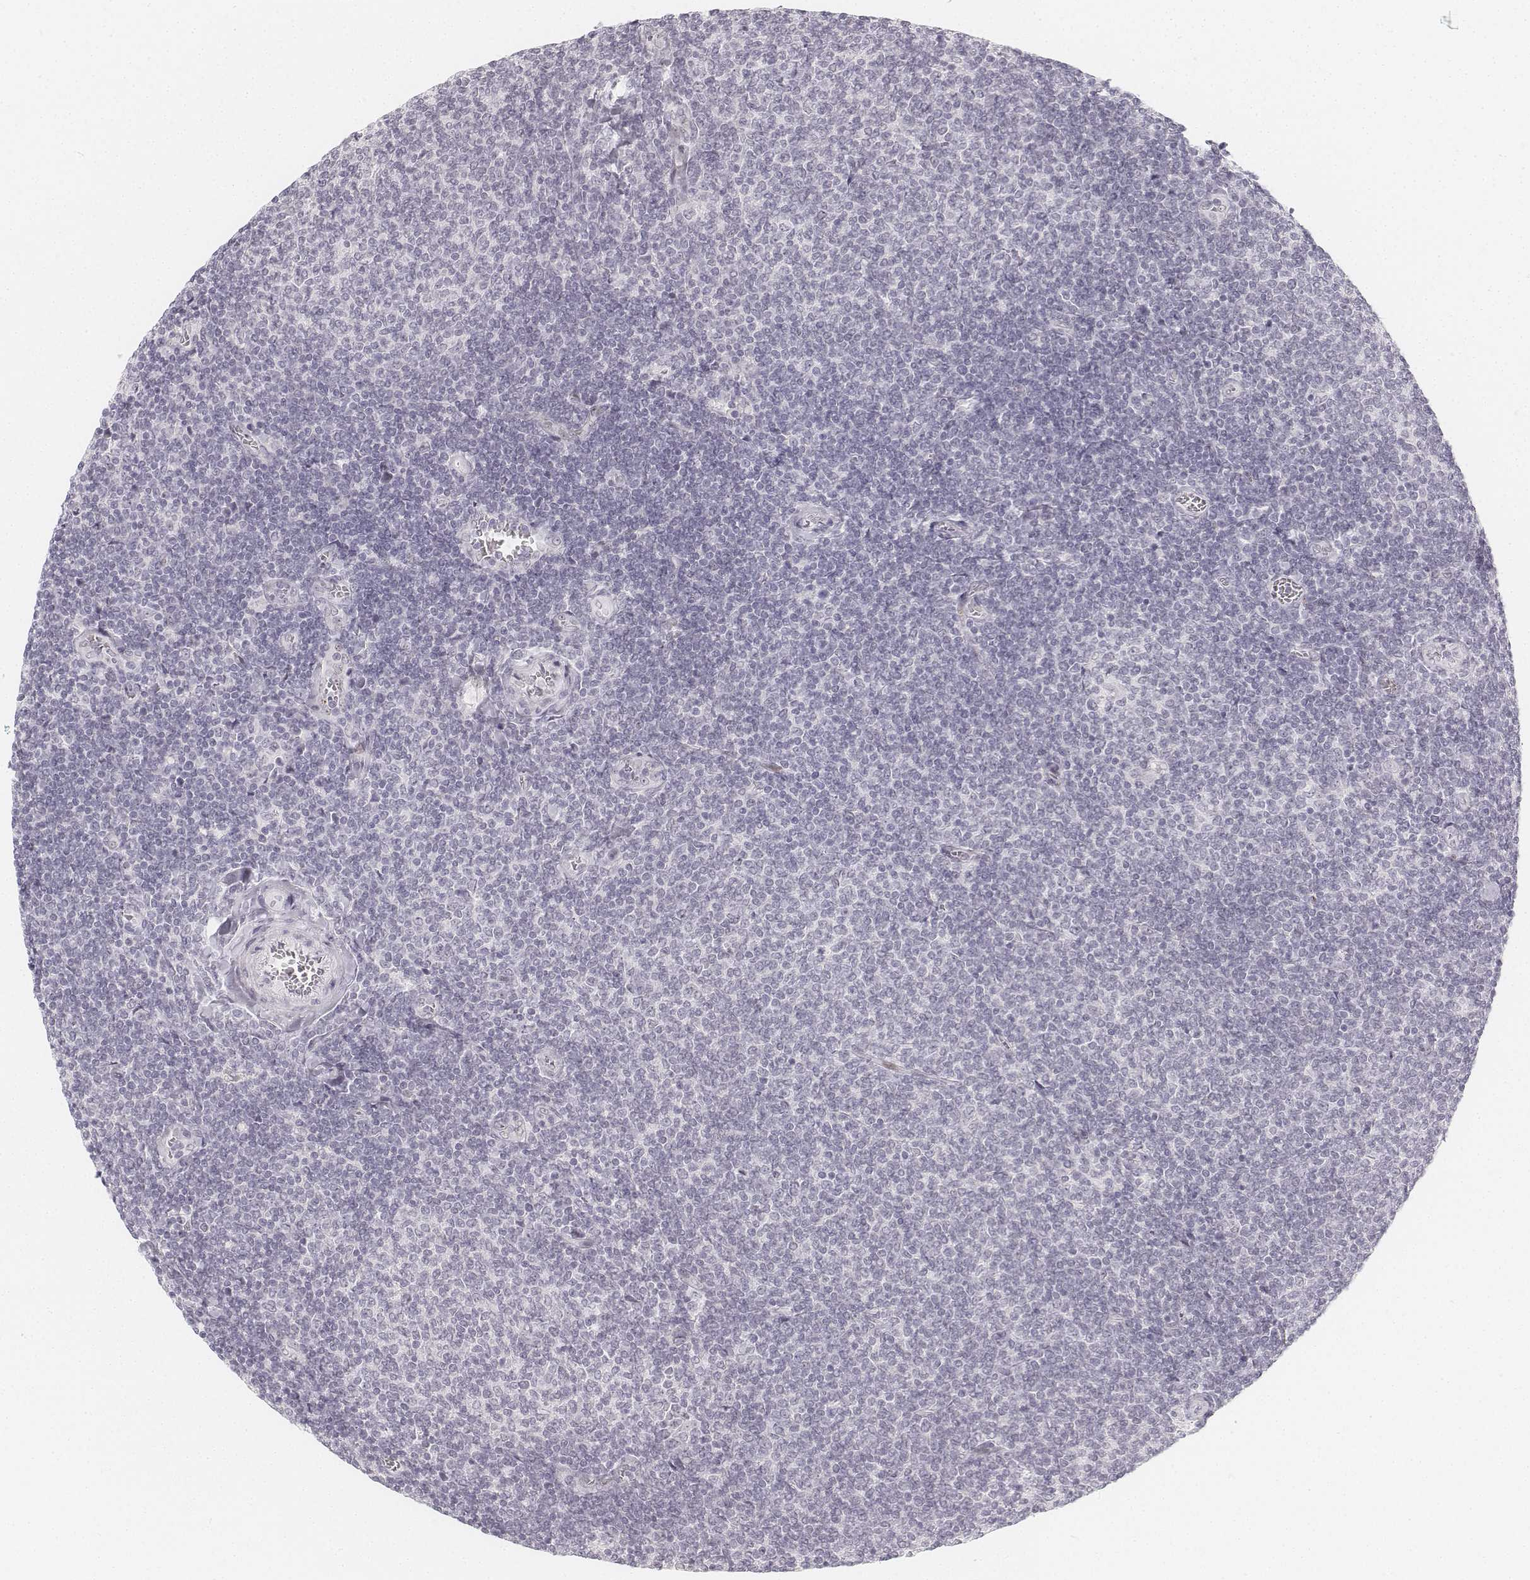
{"staining": {"intensity": "negative", "quantity": "none", "location": "none"}, "tissue": "lymphoma", "cell_type": "Tumor cells", "image_type": "cancer", "snomed": [{"axis": "morphology", "description": "Malignant lymphoma, non-Hodgkin's type, Low grade"}, {"axis": "topography", "description": "Lymph node"}], "caption": "Photomicrograph shows no significant protein expression in tumor cells of lymphoma.", "gene": "KRTAP2-1", "patient": {"sex": "male", "age": 52}}